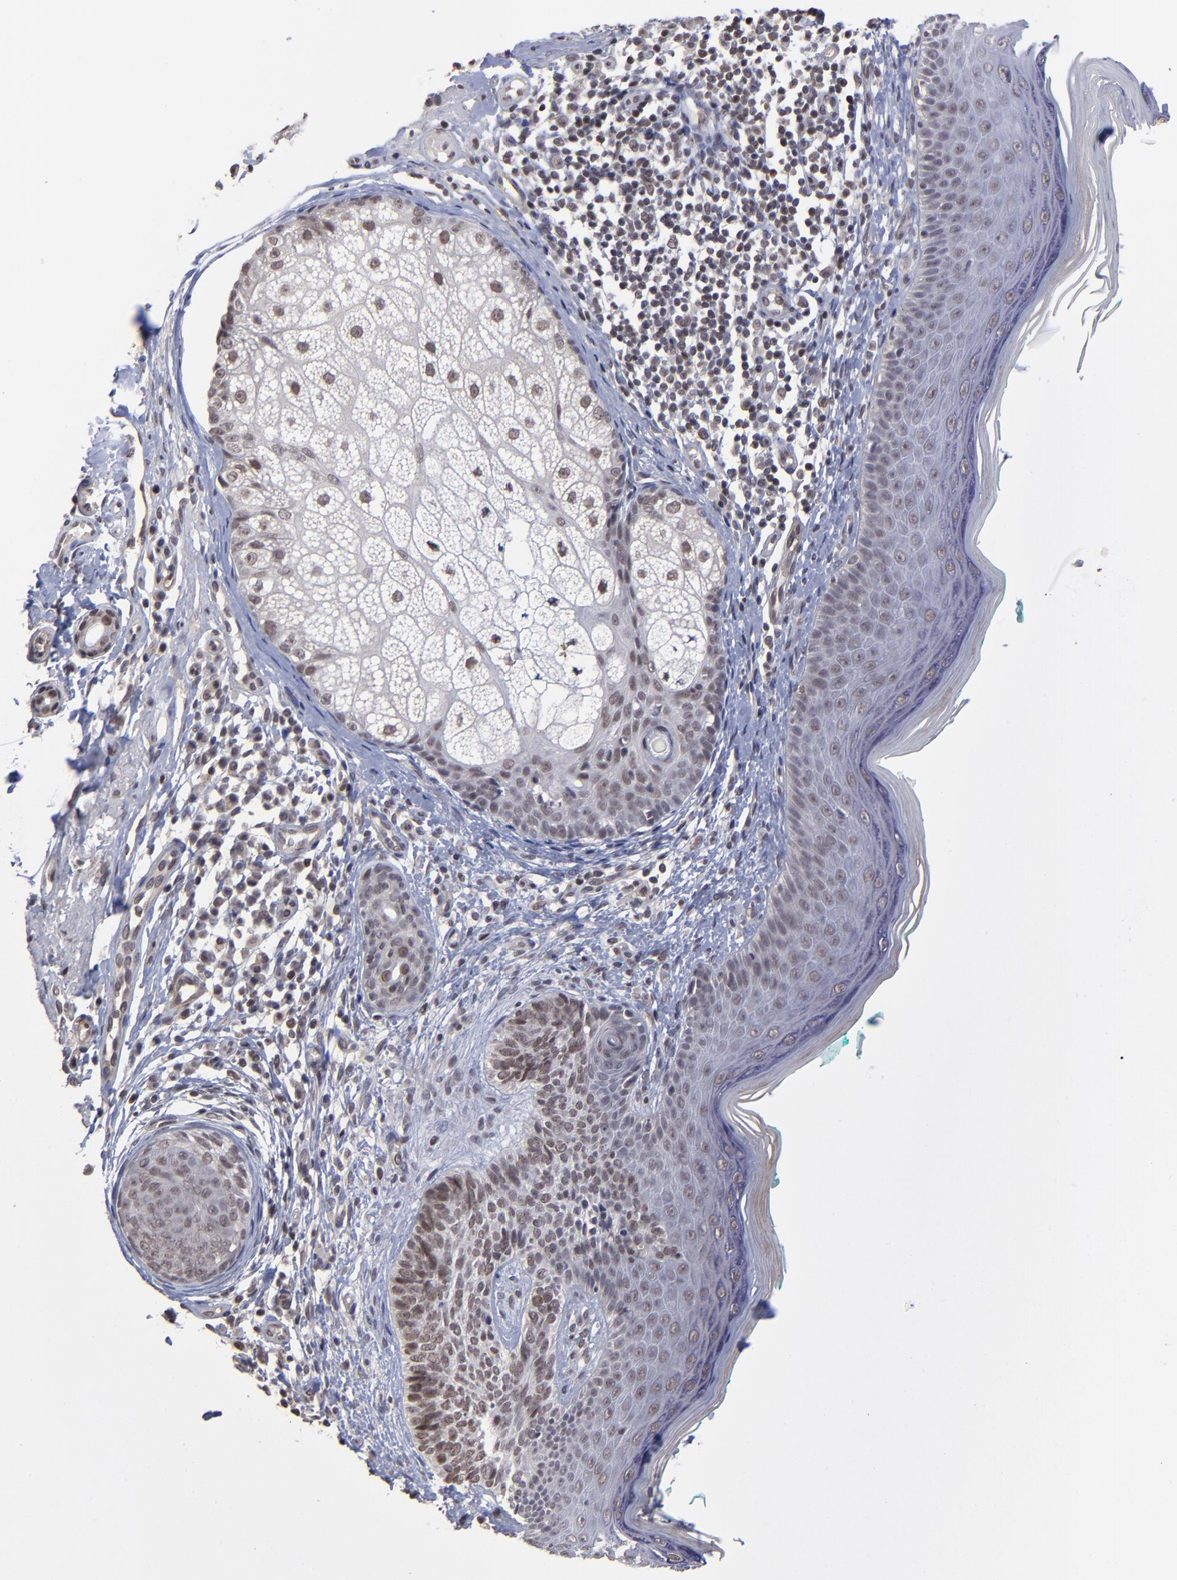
{"staining": {"intensity": "weak", "quantity": "25%-75%", "location": "nuclear"}, "tissue": "skin cancer", "cell_type": "Tumor cells", "image_type": "cancer", "snomed": [{"axis": "morphology", "description": "Normal tissue, NOS"}, {"axis": "morphology", "description": "Basal cell carcinoma"}, {"axis": "topography", "description": "Skin"}], "caption": "IHC photomicrograph of neoplastic tissue: human skin cancer (basal cell carcinoma) stained using immunohistochemistry exhibits low levels of weak protein expression localized specifically in the nuclear of tumor cells, appearing as a nuclear brown color.", "gene": "ZNF419", "patient": {"sex": "male", "age": 76}}